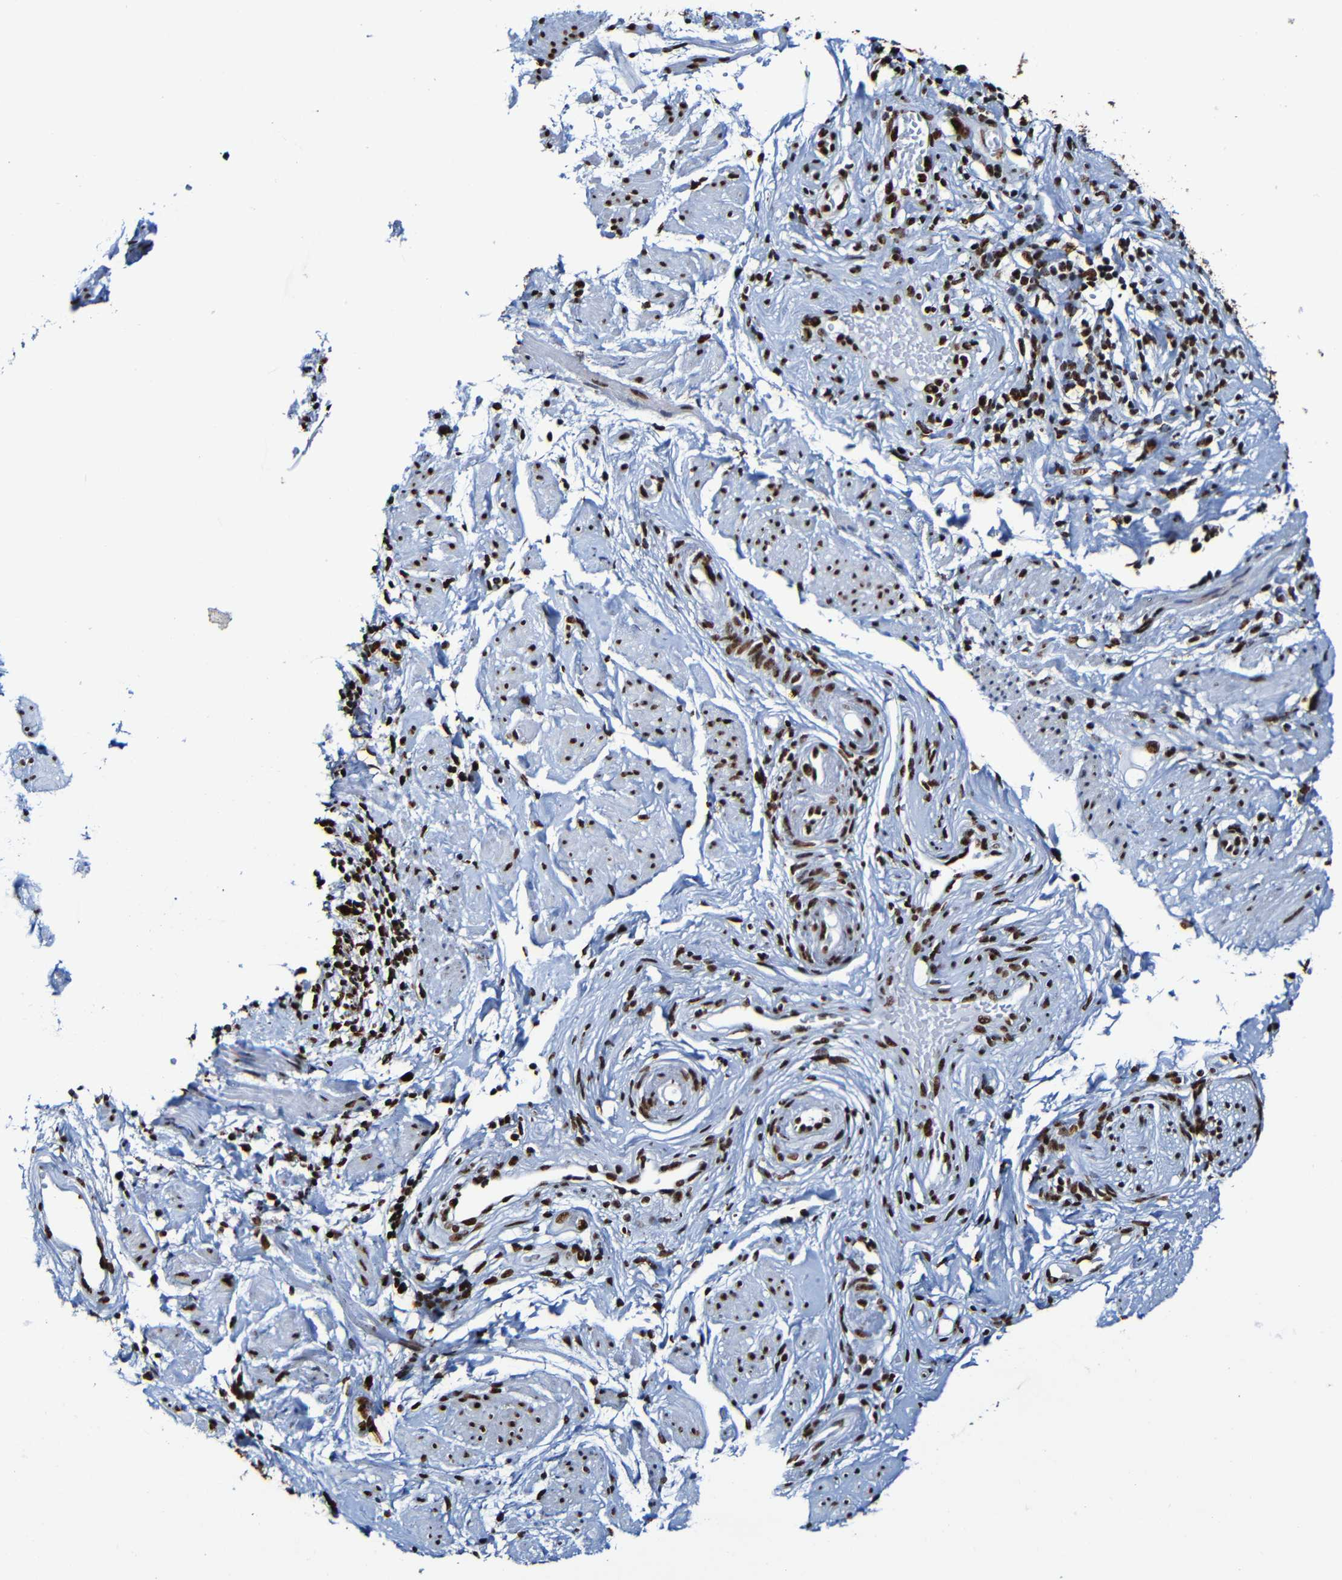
{"staining": {"intensity": "strong", "quantity": ">75%", "location": "nuclear"}, "tissue": "endometrial cancer", "cell_type": "Tumor cells", "image_type": "cancer", "snomed": [{"axis": "morphology", "description": "Adenocarcinoma, NOS"}, {"axis": "topography", "description": "Endometrium"}], "caption": "About >75% of tumor cells in human adenocarcinoma (endometrial) demonstrate strong nuclear protein expression as visualized by brown immunohistochemical staining.", "gene": "SRSF3", "patient": {"sex": "female", "age": 85}}